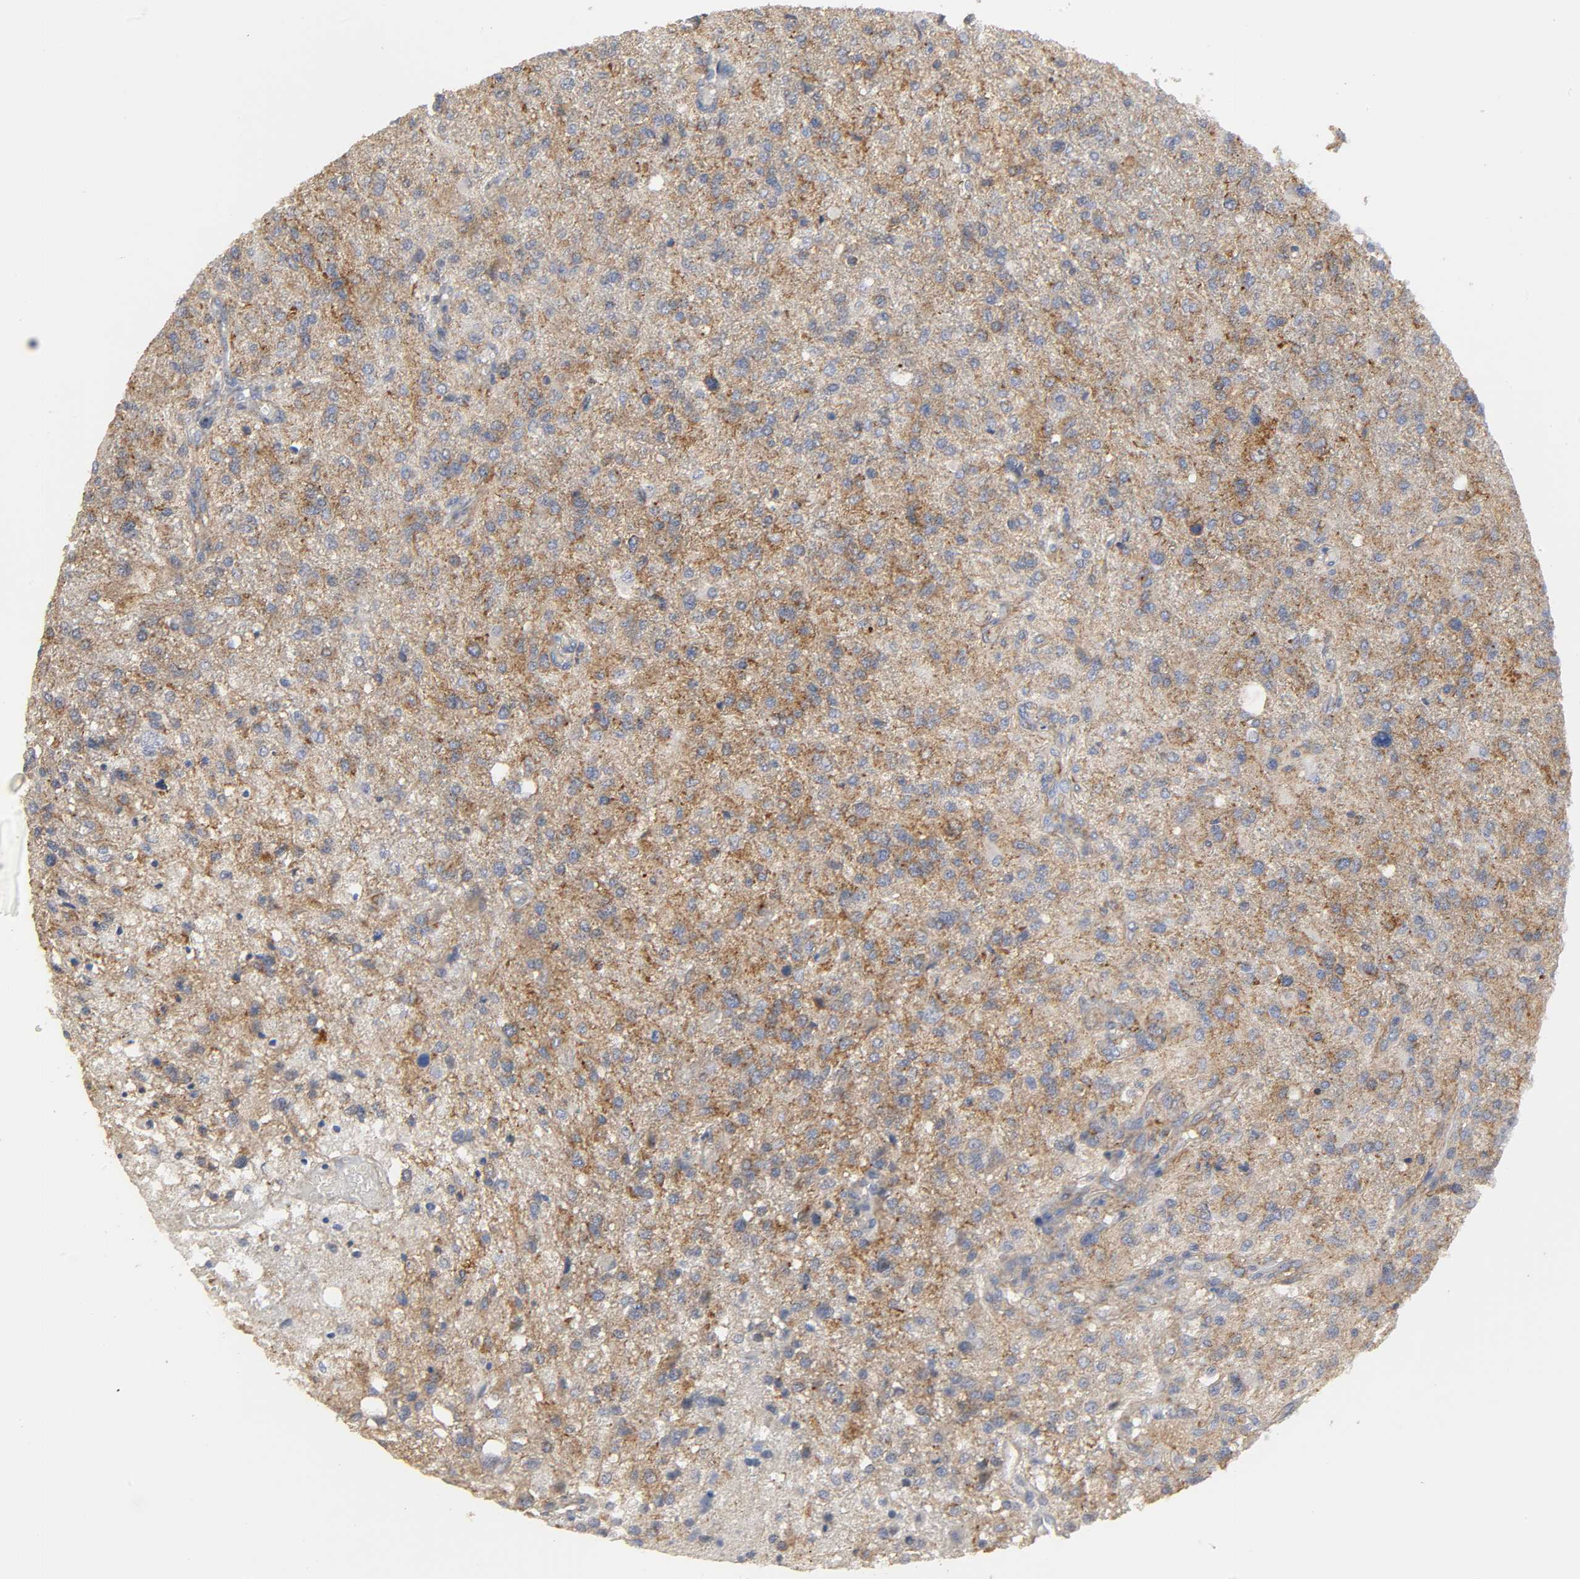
{"staining": {"intensity": "strong", "quantity": ">75%", "location": "cytoplasmic/membranous"}, "tissue": "glioma", "cell_type": "Tumor cells", "image_type": "cancer", "snomed": [{"axis": "morphology", "description": "Glioma, malignant, High grade"}, {"axis": "topography", "description": "Cerebral cortex"}], "caption": "Brown immunohistochemical staining in glioma reveals strong cytoplasmic/membranous expression in approximately >75% of tumor cells.", "gene": "SH3GLB1", "patient": {"sex": "male", "age": 76}}